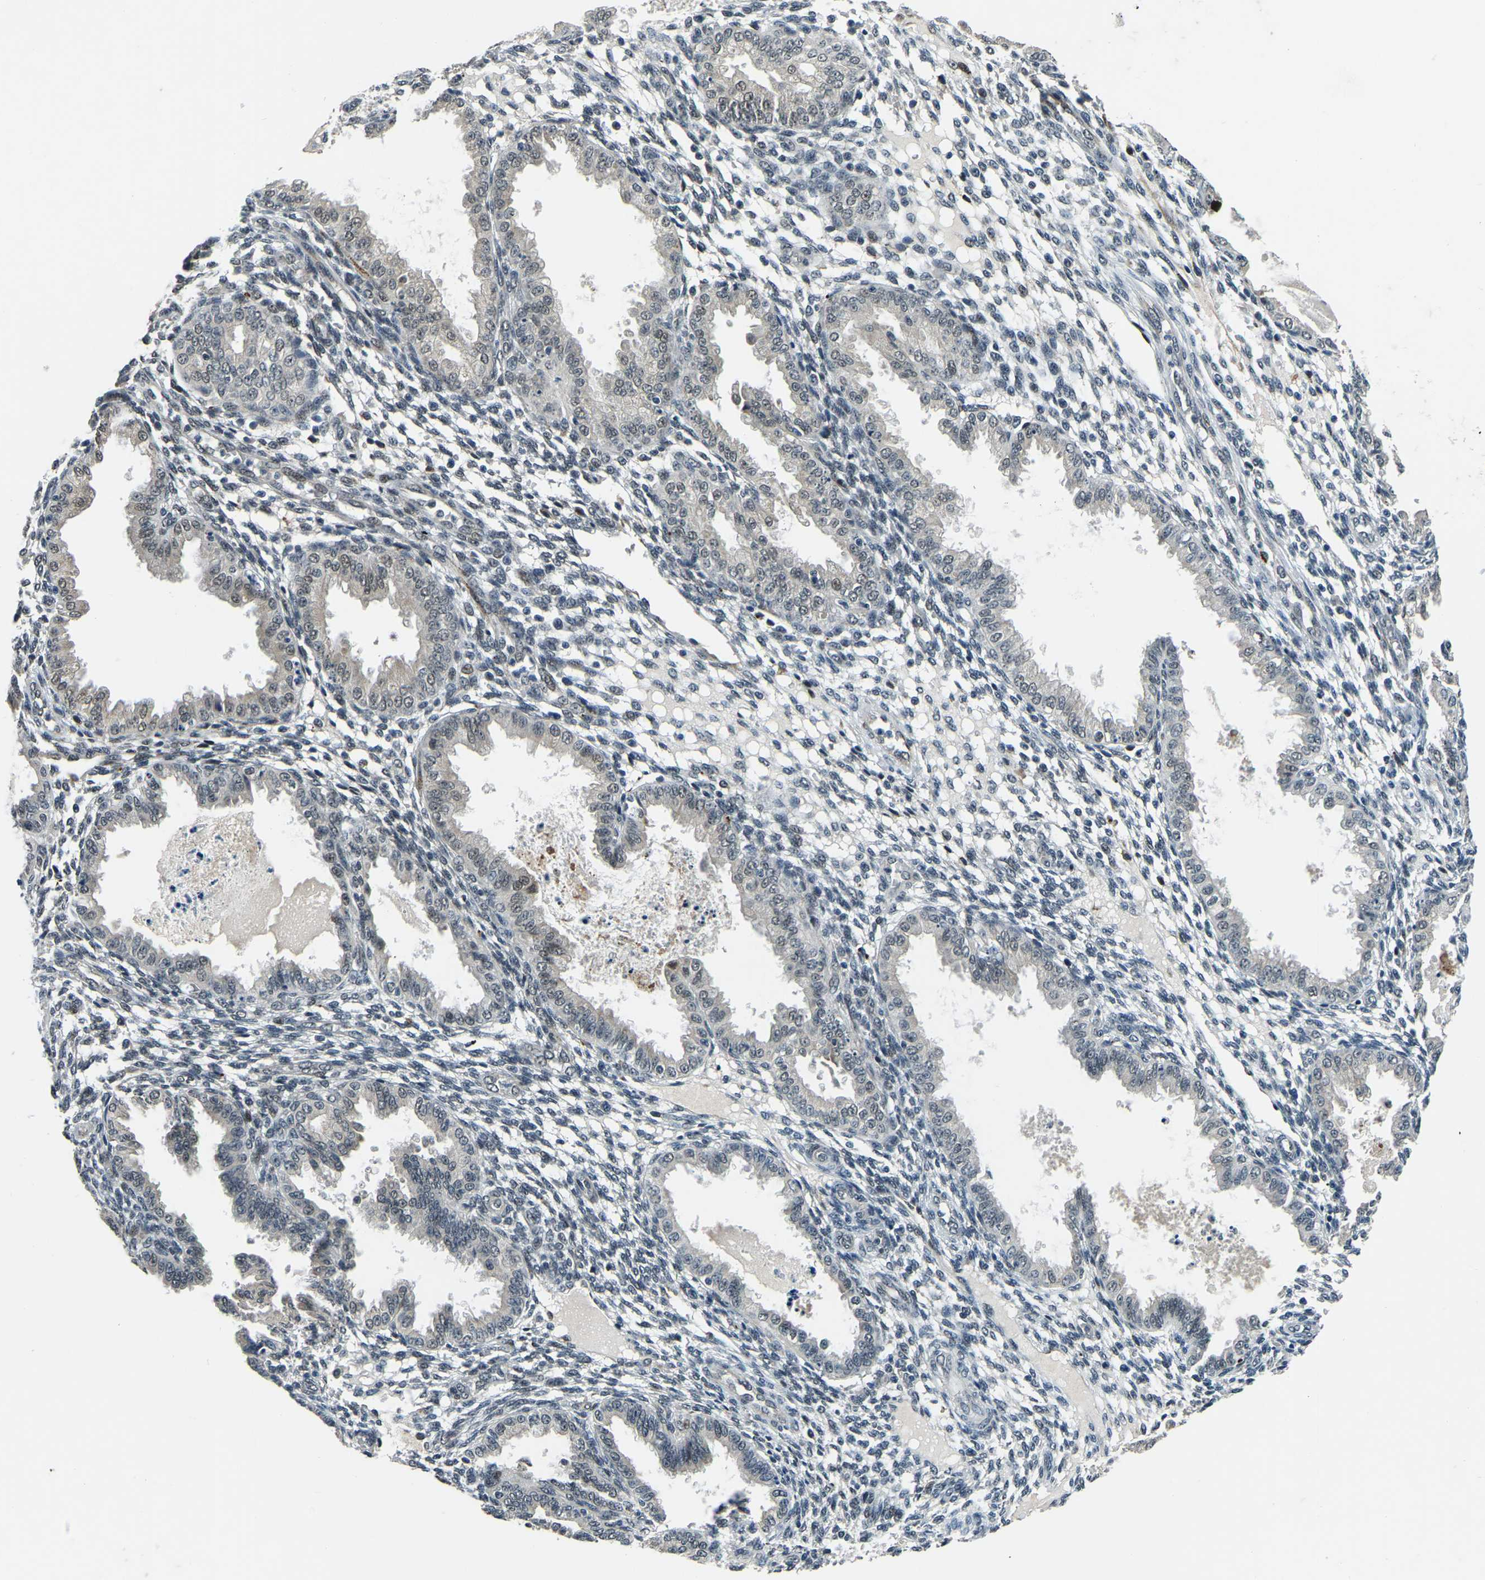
{"staining": {"intensity": "moderate", "quantity": "<25%", "location": "nuclear"}, "tissue": "endometrium", "cell_type": "Cells in endometrial stroma", "image_type": "normal", "snomed": [{"axis": "morphology", "description": "Normal tissue, NOS"}, {"axis": "topography", "description": "Endometrium"}], "caption": "This micrograph exhibits IHC staining of normal endometrium, with low moderate nuclear positivity in about <25% of cells in endometrial stroma.", "gene": "ING2", "patient": {"sex": "female", "age": 33}}